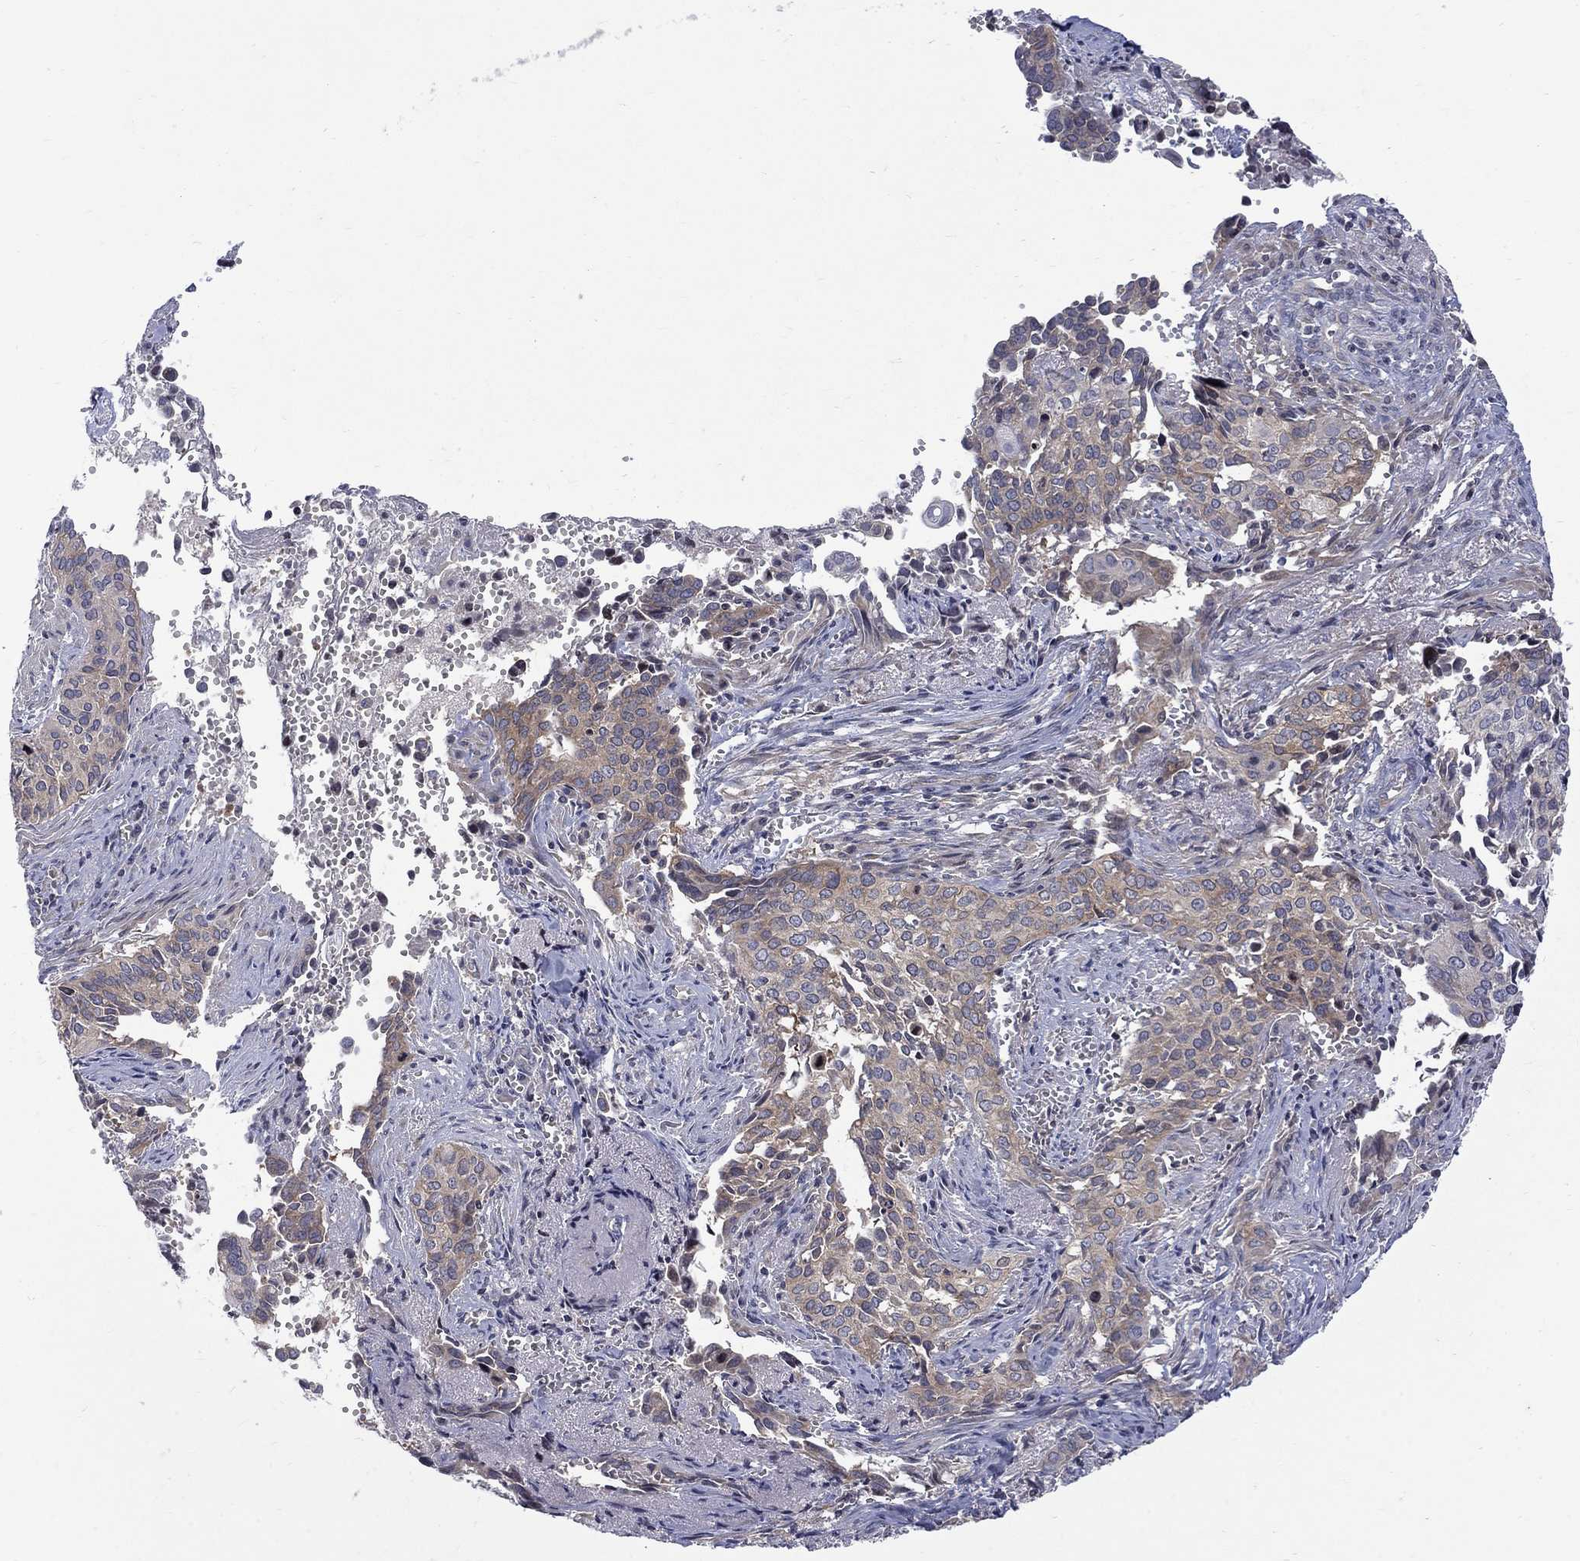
{"staining": {"intensity": "weak", "quantity": "25%-75%", "location": "cytoplasmic/membranous"}, "tissue": "cervical cancer", "cell_type": "Tumor cells", "image_type": "cancer", "snomed": [{"axis": "morphology", "description": "Squamous cell carcinoma, NOS"}, {"axis": "topography", "description": "Cervix"}], "caption": "Immunohistochemistry (IHC) micrograph of neoplastic tissue: cervical squamous cell carcinoma stained using IHC shows low levels of weak protein expression localized specifically in the cytoplasmic/membranous of tumor cells, appearing as a cytoplasmic/membranous brown color.", "gene": "SH2B1", "patient": {"sex": "female", "age": 29}}